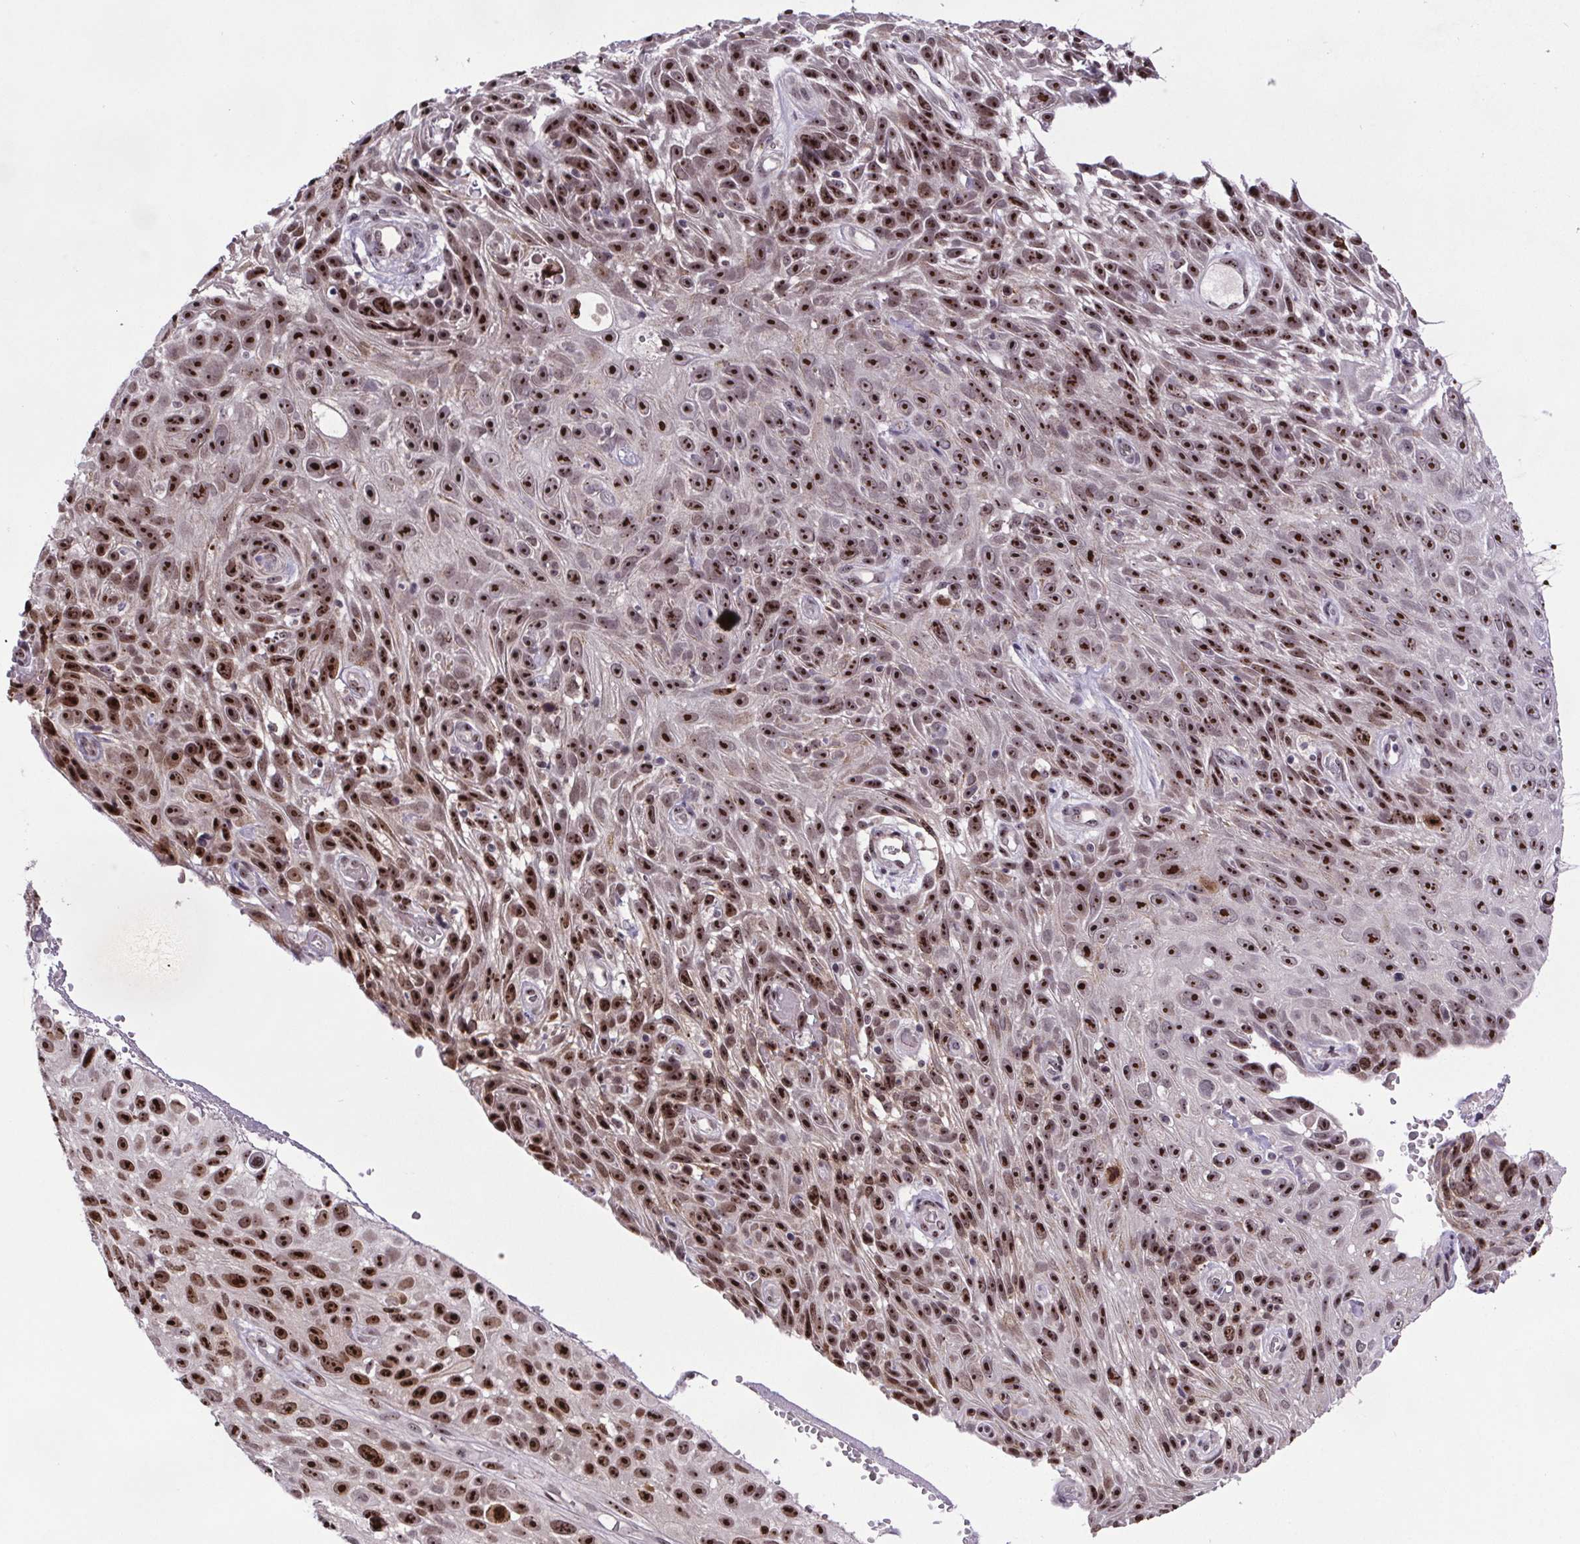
{"staining": {"intensity": "strong", "quantity": ">75%", "location": "nuclear"}, "tissue": "skin cancer", "cell_type": "Tumor cells", "image_type": "cancer", "snomed": [{"axis": "morphology", "description": "Squamous cell carcinoma, NOS"}, {"axis": "topography", "description": "Skin"}], "caption": "High-power microscopy captured an immunohistochemistry micrograph of squamous cell carcinoma (skin), revealing strong nuclear positivity in approximately >75% of tumor cells. The staining was performed using DAB (3,3'-diaminobenzidine) to visualize the protein expression in brown, while the nuclei were stained in blue with hematoxylin (Magnification: 20x).", "gene": "ATMIN", "patient": {"sex": "male", "age": 82}}